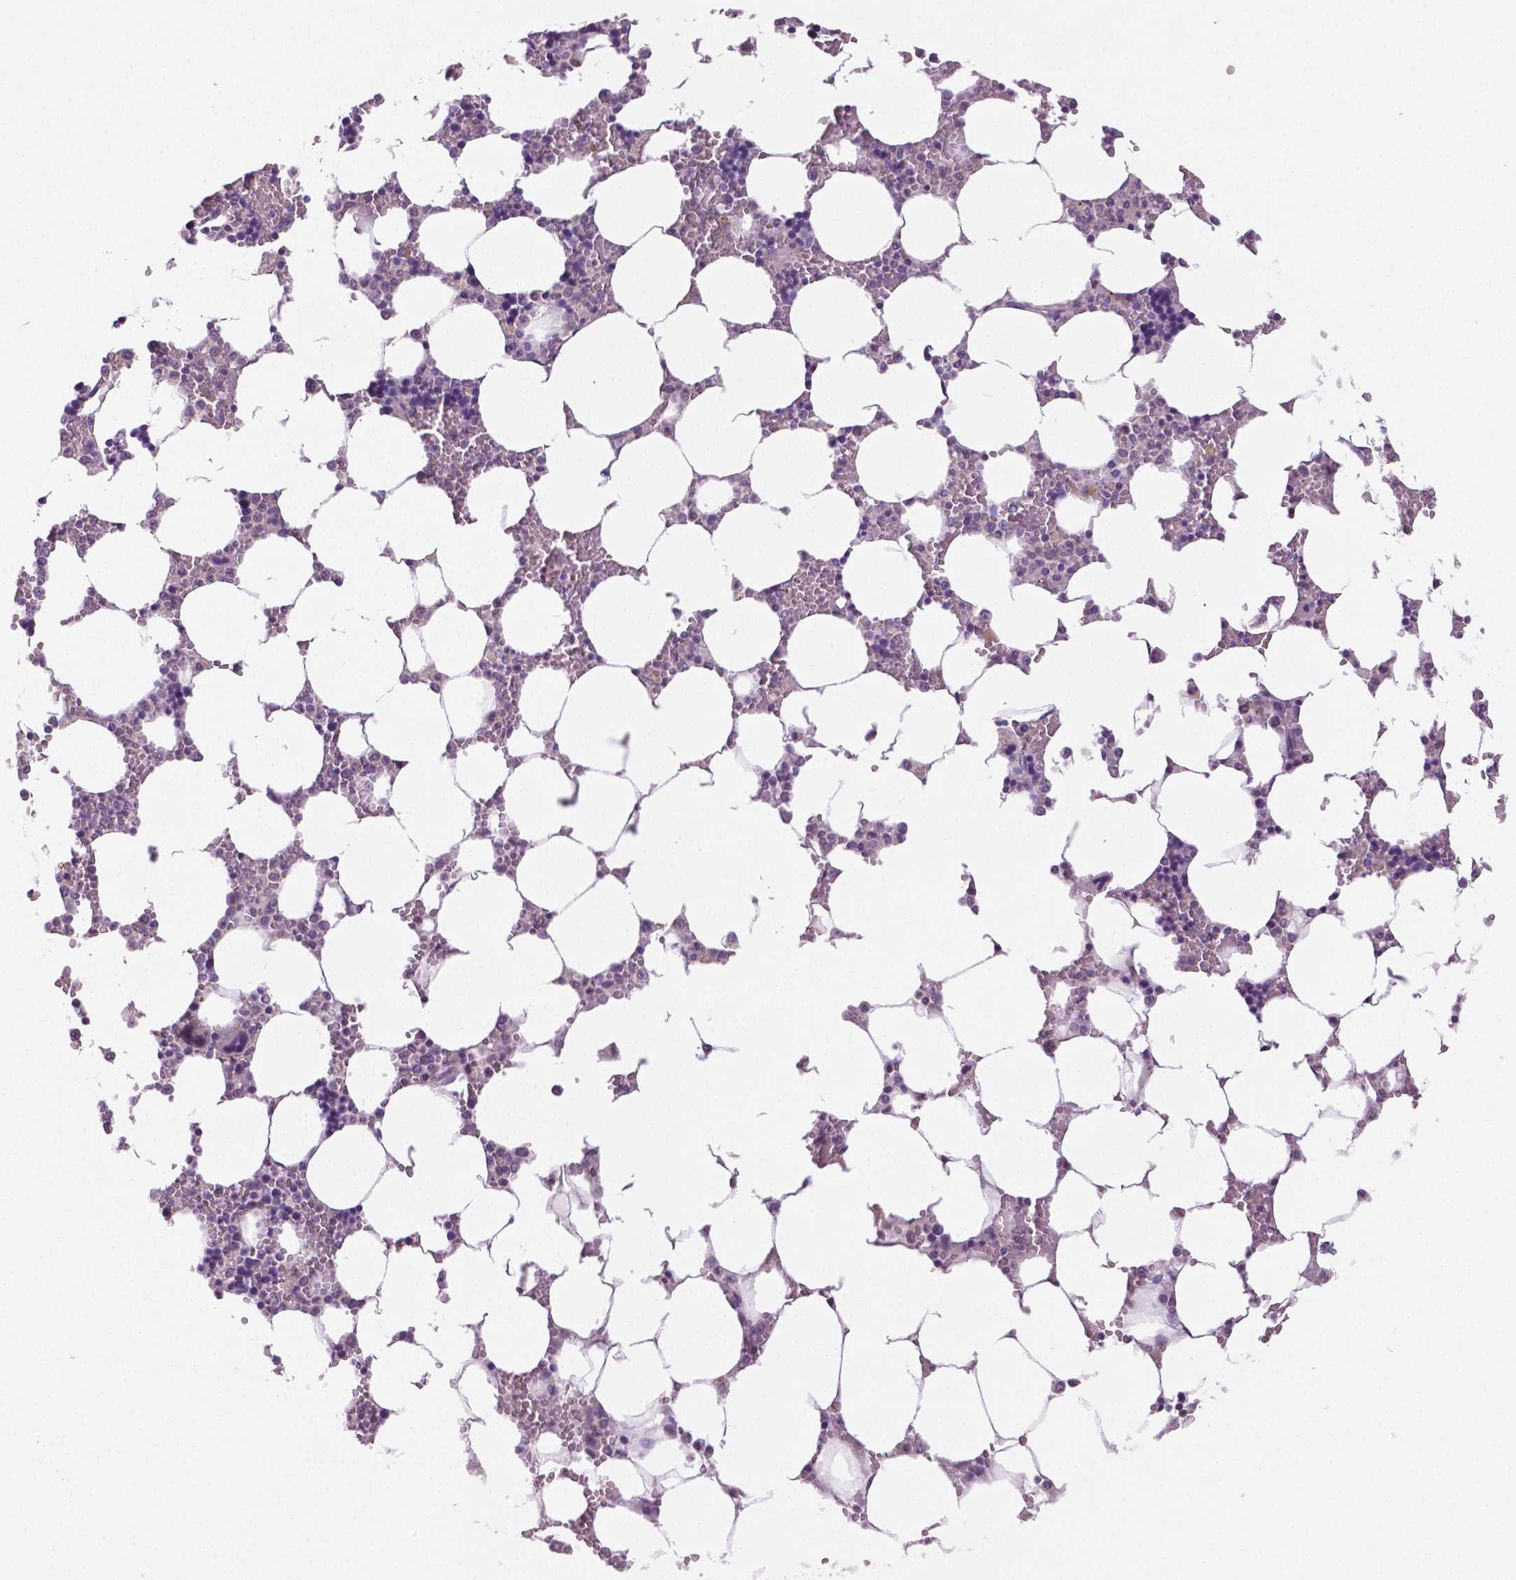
{"staining": {"intensity": "negative", "quantity": "none", "location": "none"}, "tissue": "bone marrow", "cell_type": "Hematopoietic cells", "image_type": "normal", "snomed": [{"axis": "morphology", "description": "Normal tissue, NOS"}, {"axis": "topography", "description": "Bone marrow"}], "caption": "High power microscopy histopathology image of an immunohistochemistry micrograph of normal bone marrow, revealing no significant staining in hematopoietic cells. (DAB IHC visualized using brightfield microscopy, high magnification).", "gene": "DNAH12", "patient": {"sex": "male", "age": 64}}